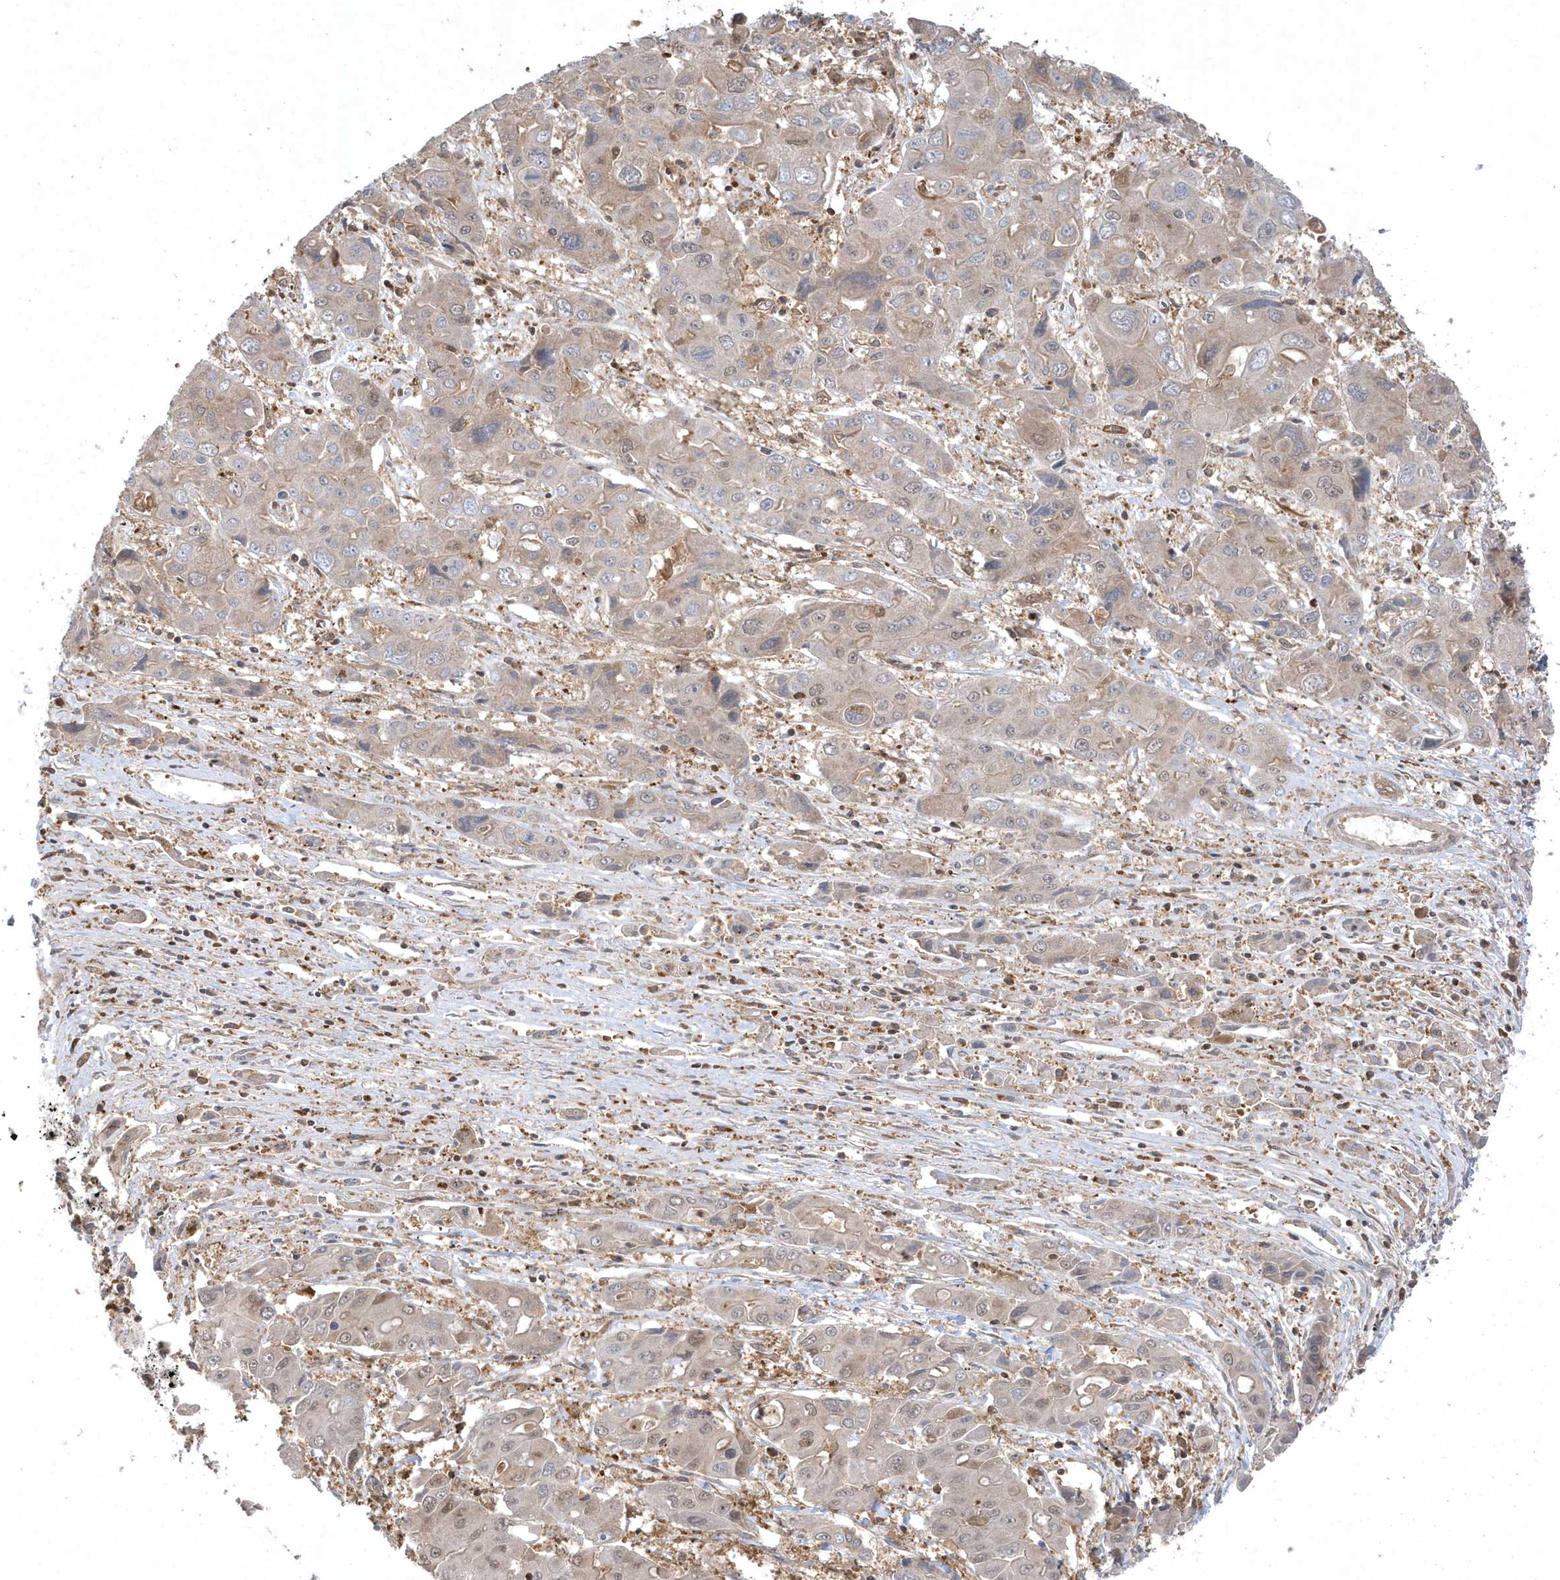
{"staining": {"intensity": "weak", "quantity": "<25%", "location": "cytoplasmic/membranous"}, "tissue": "liver cancer", "cell_type": "Tumor cells", "image_type": "cancer", "snomed": [{"axis": "morphology", "description": "Cholangiocarcinoma"}, {"axis": "topography", "description": "Liver"}], "caption": "Immunohistochemistry (IHC) of liver cholangiocarcinoma shows no positivity in tumor cells.", "gene": "ACYP1", "patient": {"sex": "male", "age": 67}}